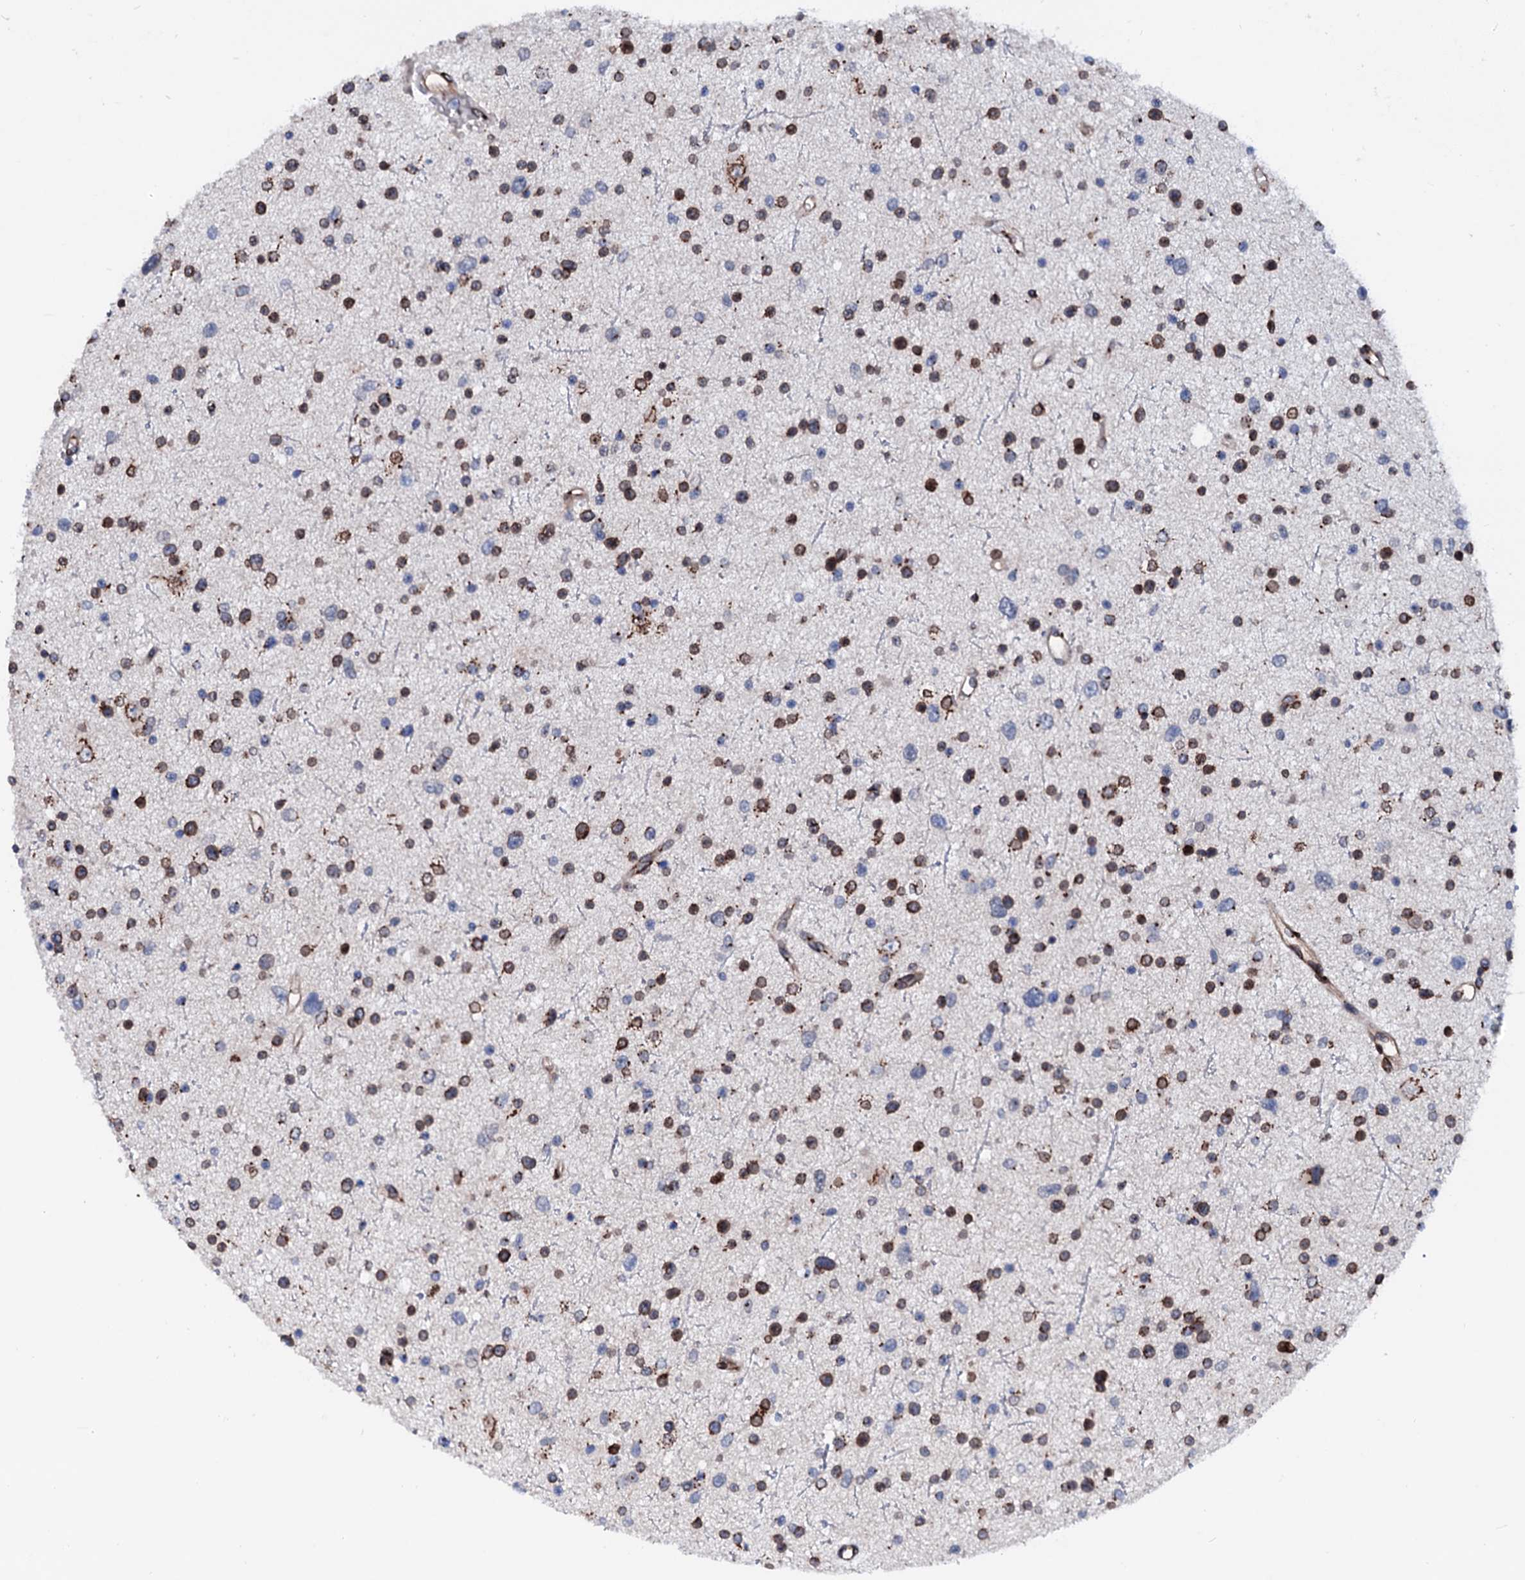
{"staining": {"intensity": "moderate", "quantity": "25%-75%", "location": "cytoplasmic/membranous"}, "tissue": "glioma", "cell_type": "Tumor cells", "image_type": "cancer", "snomed": [{"axis": "morphology", "description": "Glioma, malignant, Low grade"}, {"axis": "topography", "description": "Brain"}], "caption": "A brown stain shows moderate cytoplasmic/membranous expression of a protein in human glioma tumor cells.", "gene": "TMCO3", "patient": {"sex": "female", "age": 37}}